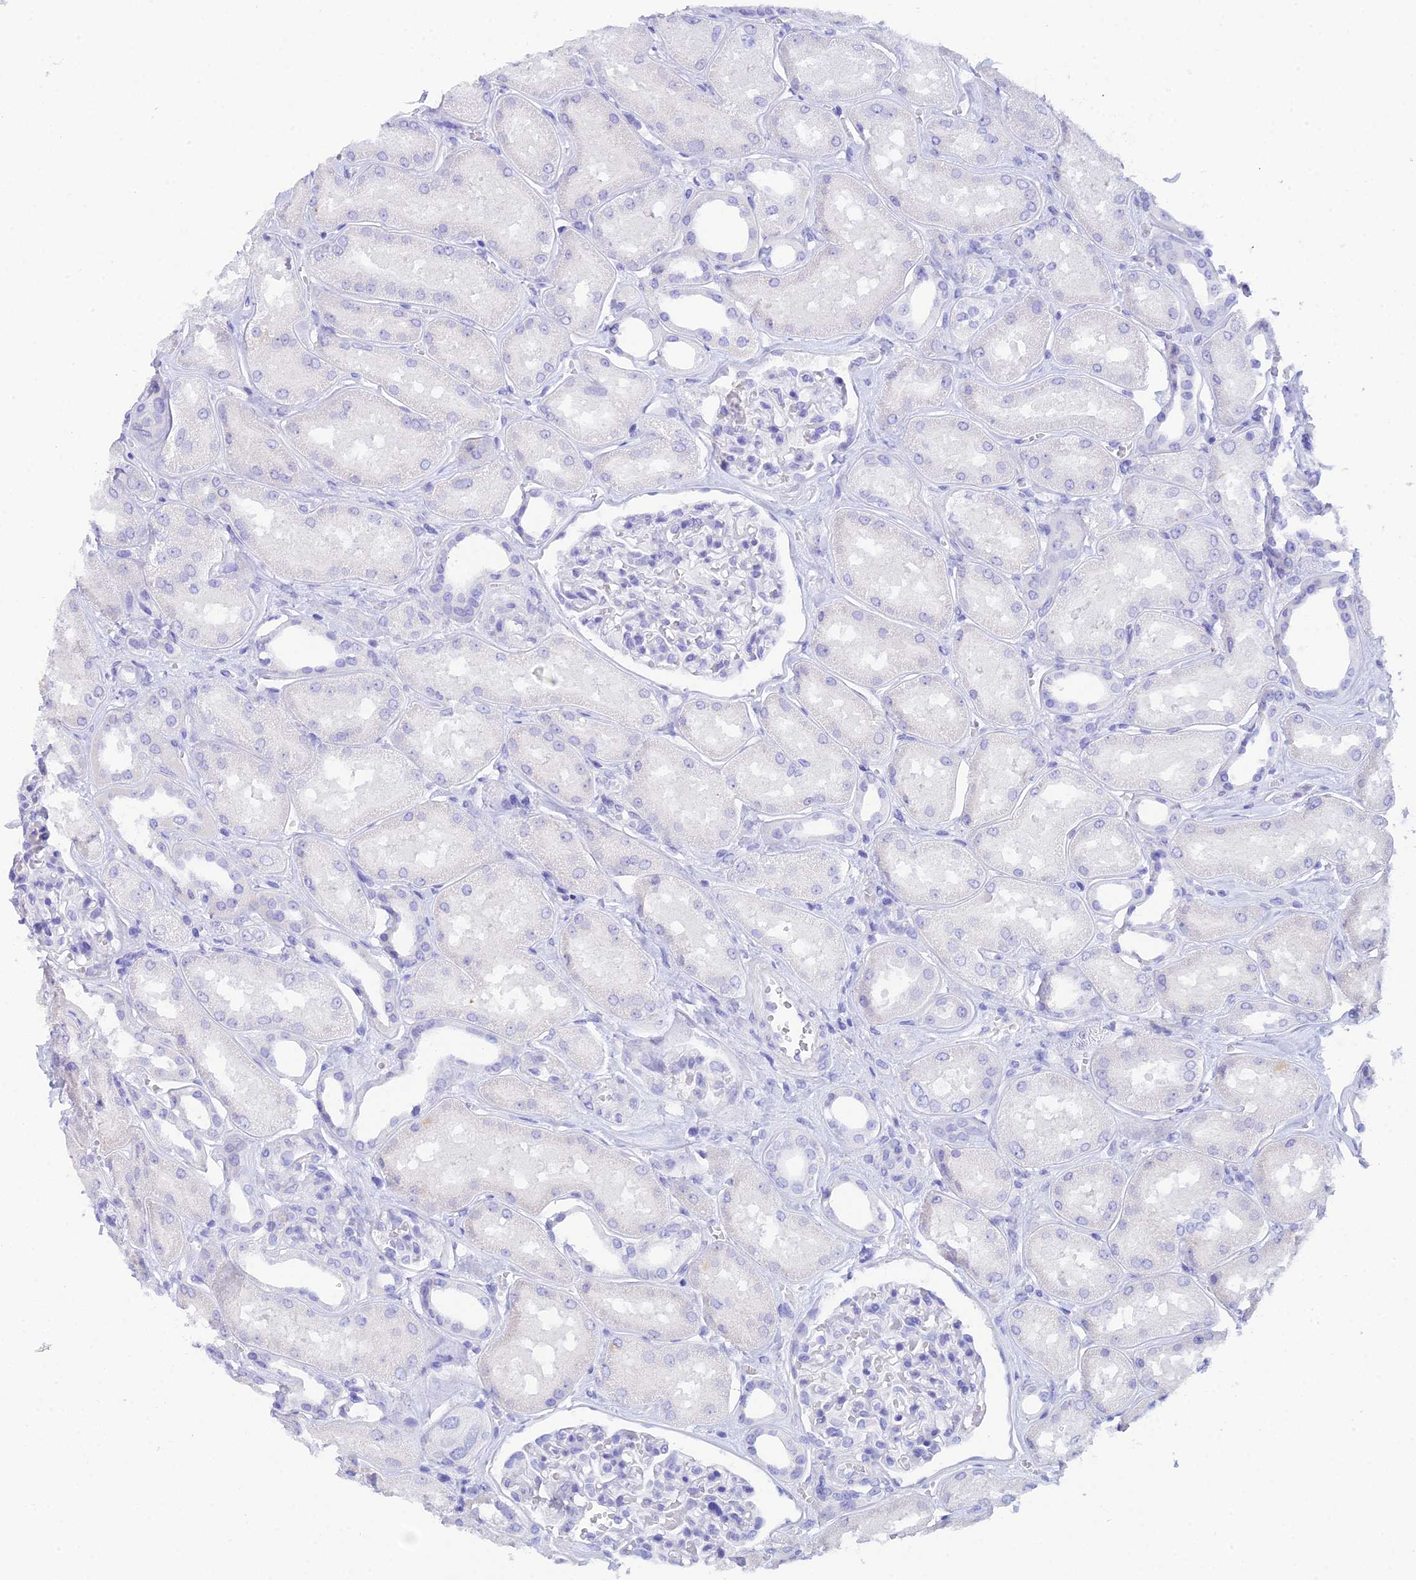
{"staining": {"intensity": "negative", "quantity": "none", "location": "none"}, "tissue": "kidney", "cell_type": "Cells in glomeruli", "image_type": "normal", "snomed": [{"axis": "morphology", "description": "Normal tissue, NOS"}, {"axis": "morphology", "description": "Adenocarcinoma, NOS"}, {"axis": "topography", "description": "Kidney"}], "caption": "Immunohistochemistry micrograph of unremarkable kidney: kidney stained with DAB (3,3'-diaminobenzidine) reveals no significant protein expression in cells in glomeruli.", "gene": "REG1A", "patient": {"sex": "female", "age": 68}}